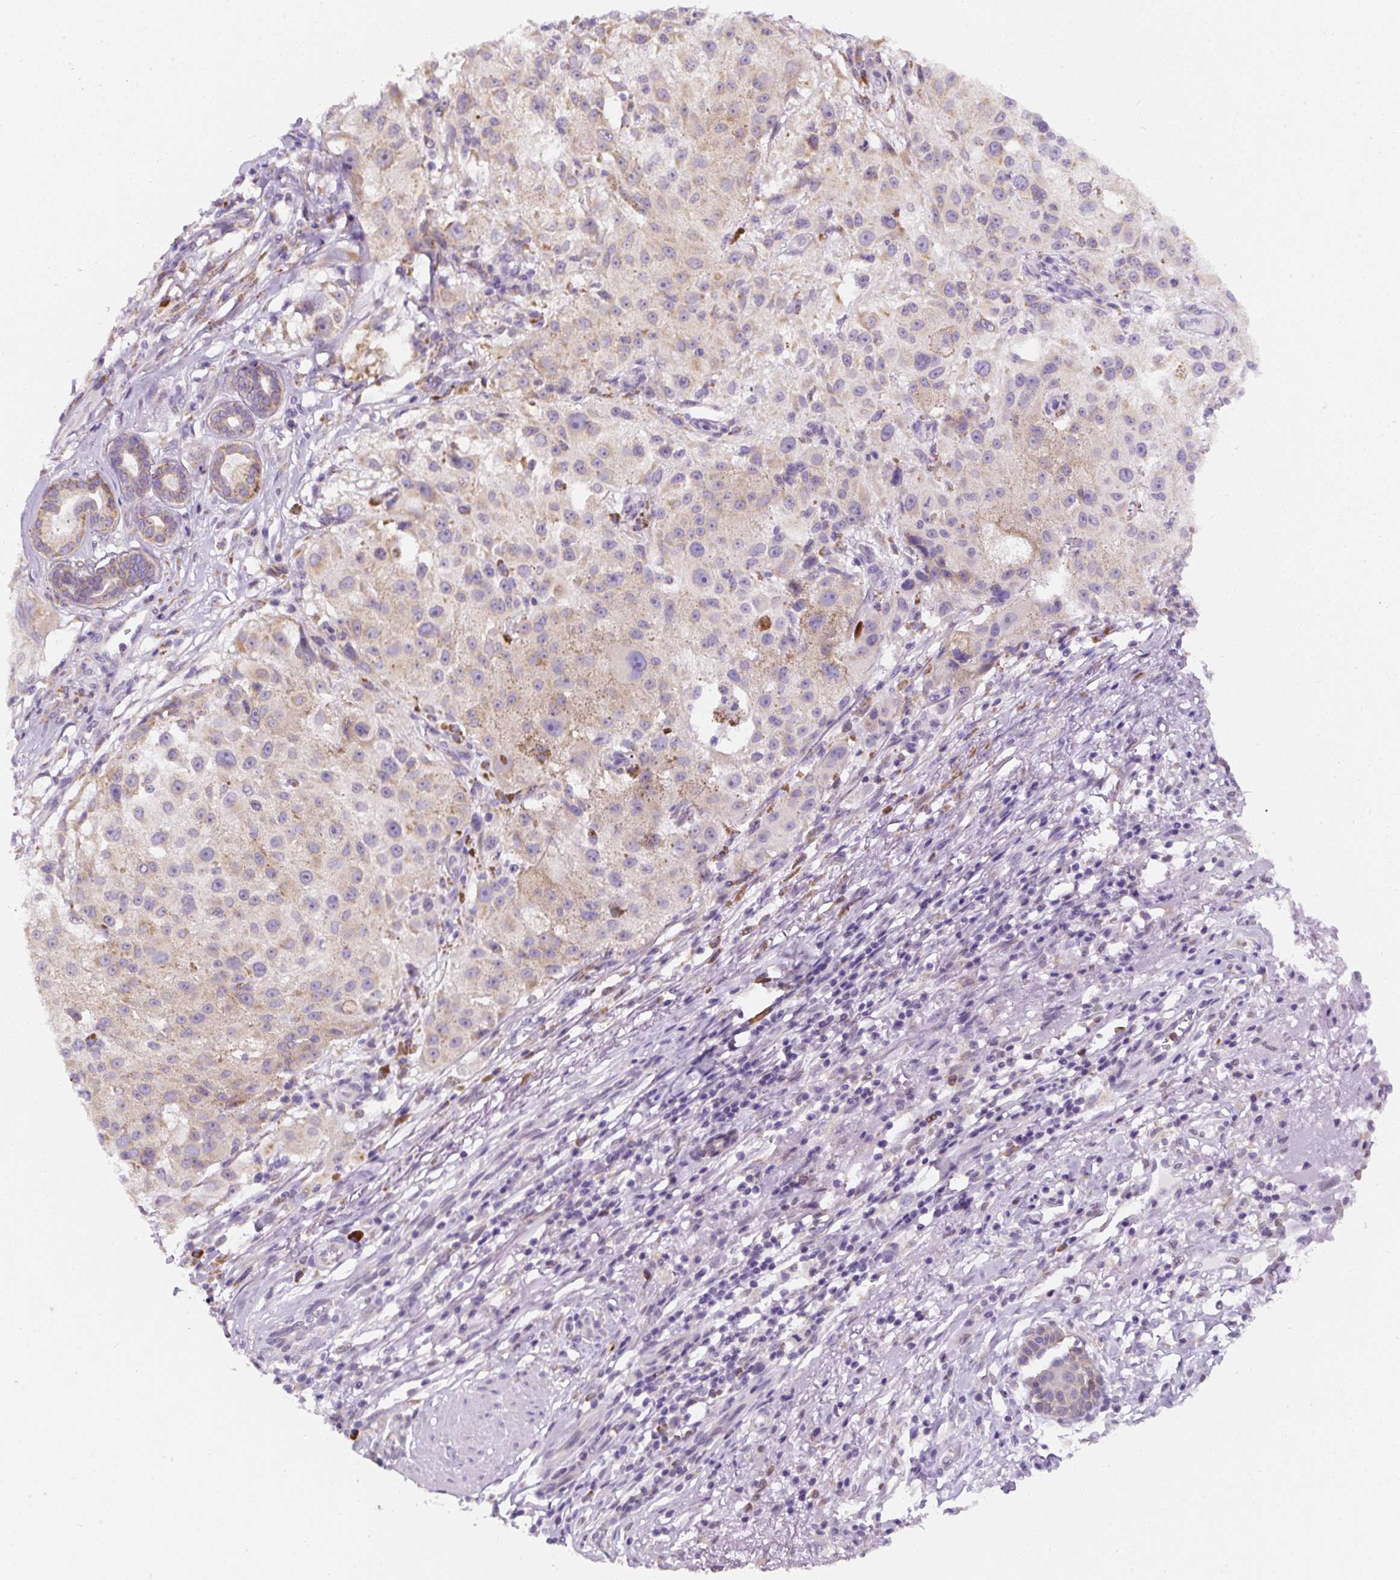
{"staining": {"intensity": "weak", "quantity": "<25%", "location": "cytoplasmic/membranous"}, "tissue": "melanoma", "cell_type": "Tumor cells", "image_type": "cancer", "snomed": [{"axis": "morphology", "description": "Necrosis, NOS"}, {"axis": "morphology", "description": "Malignant melanoma, NOS"}, {"axis": "topography", "description": "Skin"}], "caption": "Image shows no protein positivity in tumor cells of malignant melanoma tissue.", "gene": "DDOST", "patient": {"sex": "female", "age": 87}}